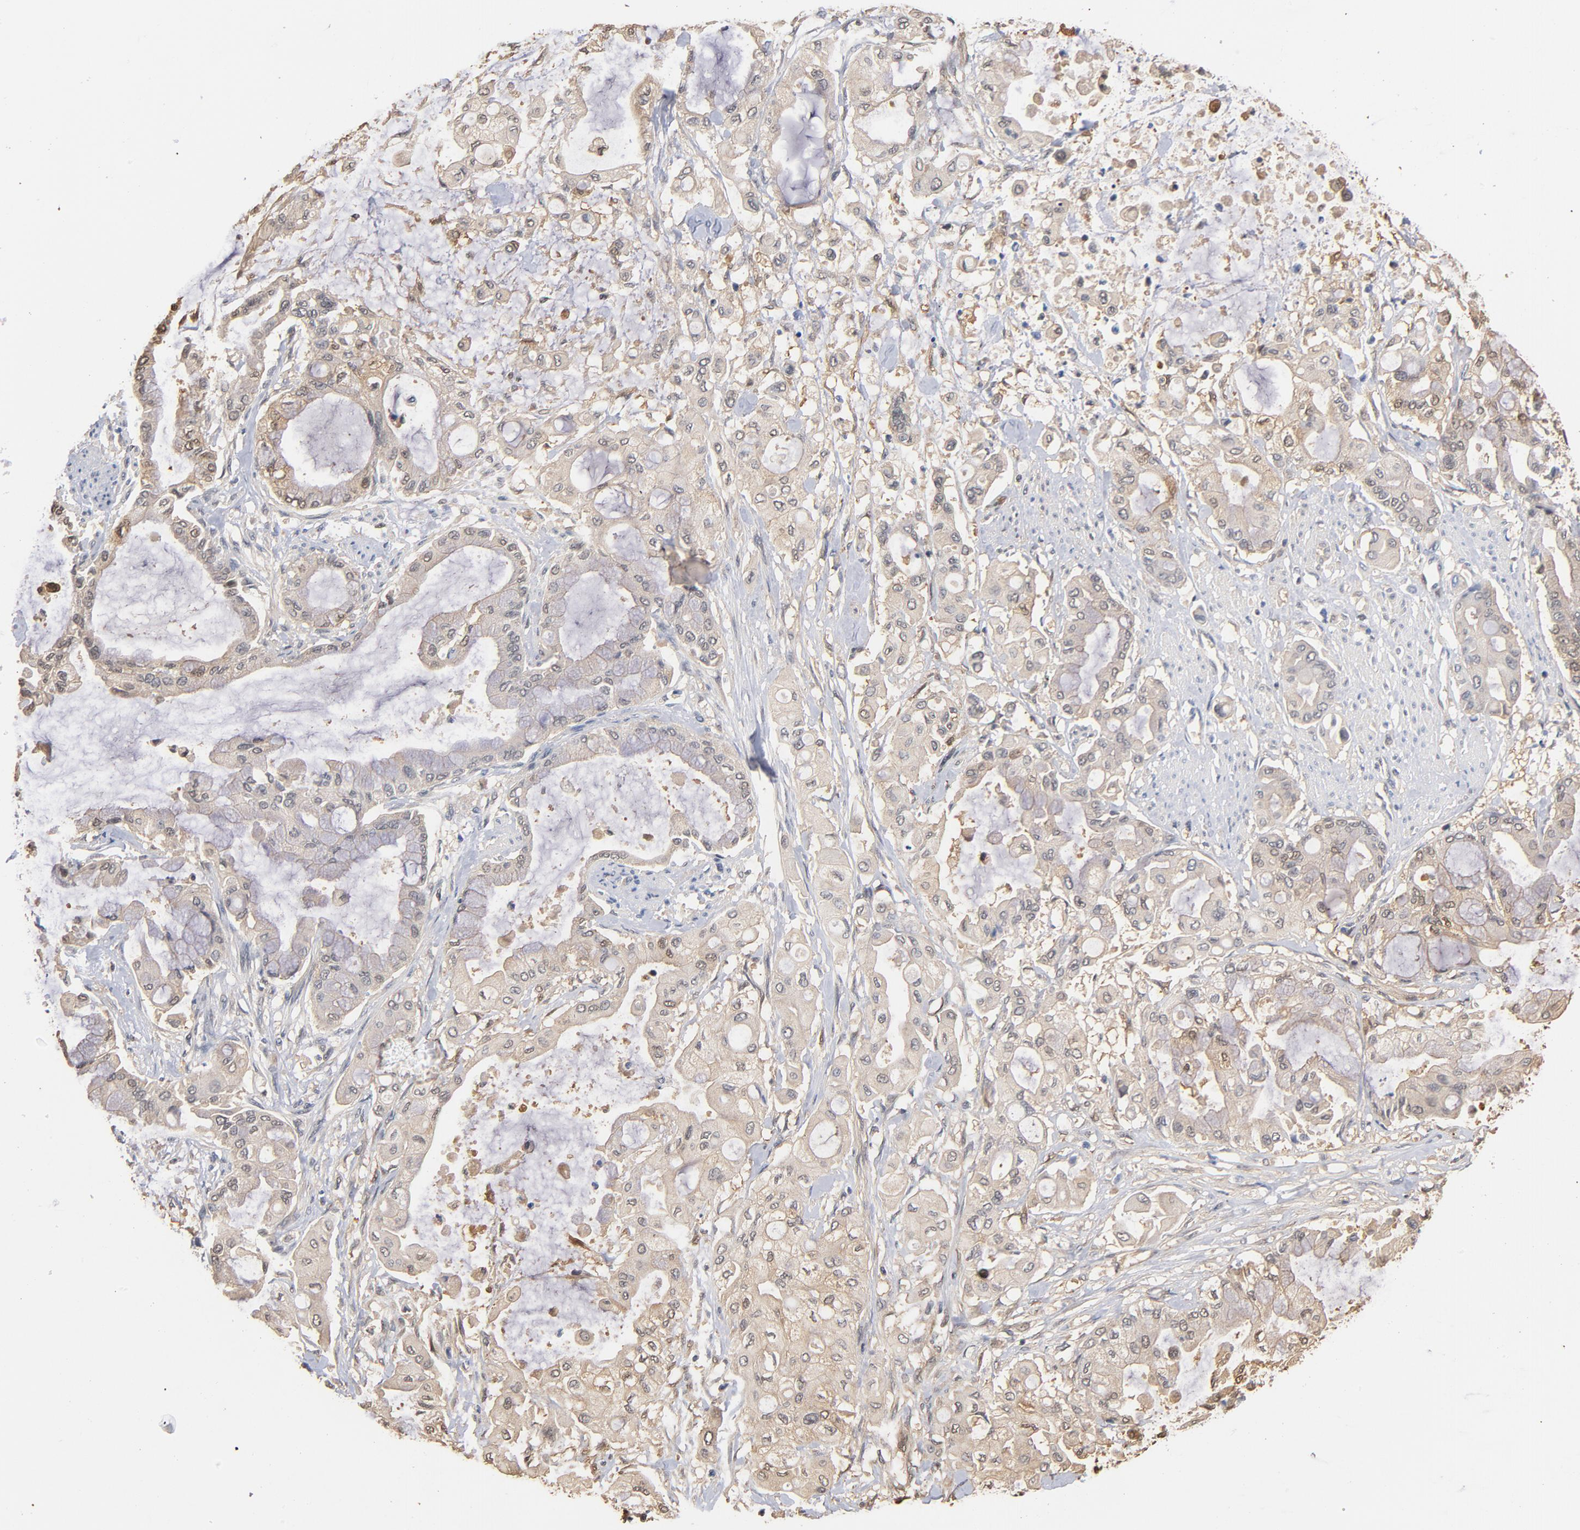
{"staining": {"intensity": "weak", "quantity": ">75%", "location": "cytoplasmic/membranous"}, "tissue": "pancreatic cancer", "cell_type": "Tumor cells", "image_type": "cancer", "snomed": [{"axis": "morphology", "description": "Adenocarcinoma, NOS"}, {"axis": "morphology", "description": "Adenocarcinoma, metastatic, NOS"}, {"axis": "topography", "description": "Lymph node"}, {"axis": "topography", "description": "Pancreas"}, {"axis": "topography", "description": "Duodenum"}], "caption": "Pancreatic cancer (metastatic adenocarcinoma) stained with DAB (3,3'-diaminobenzidine) immunohistochemistry shows low levels of weak cytoplasmic/membranous positivity in approximately >75% of tumor cells. The protein of interest is shown in brown color, while the nuclei are stained blue.", "gene": "MIF", "patient": {"sex": "female", "age": 64}}